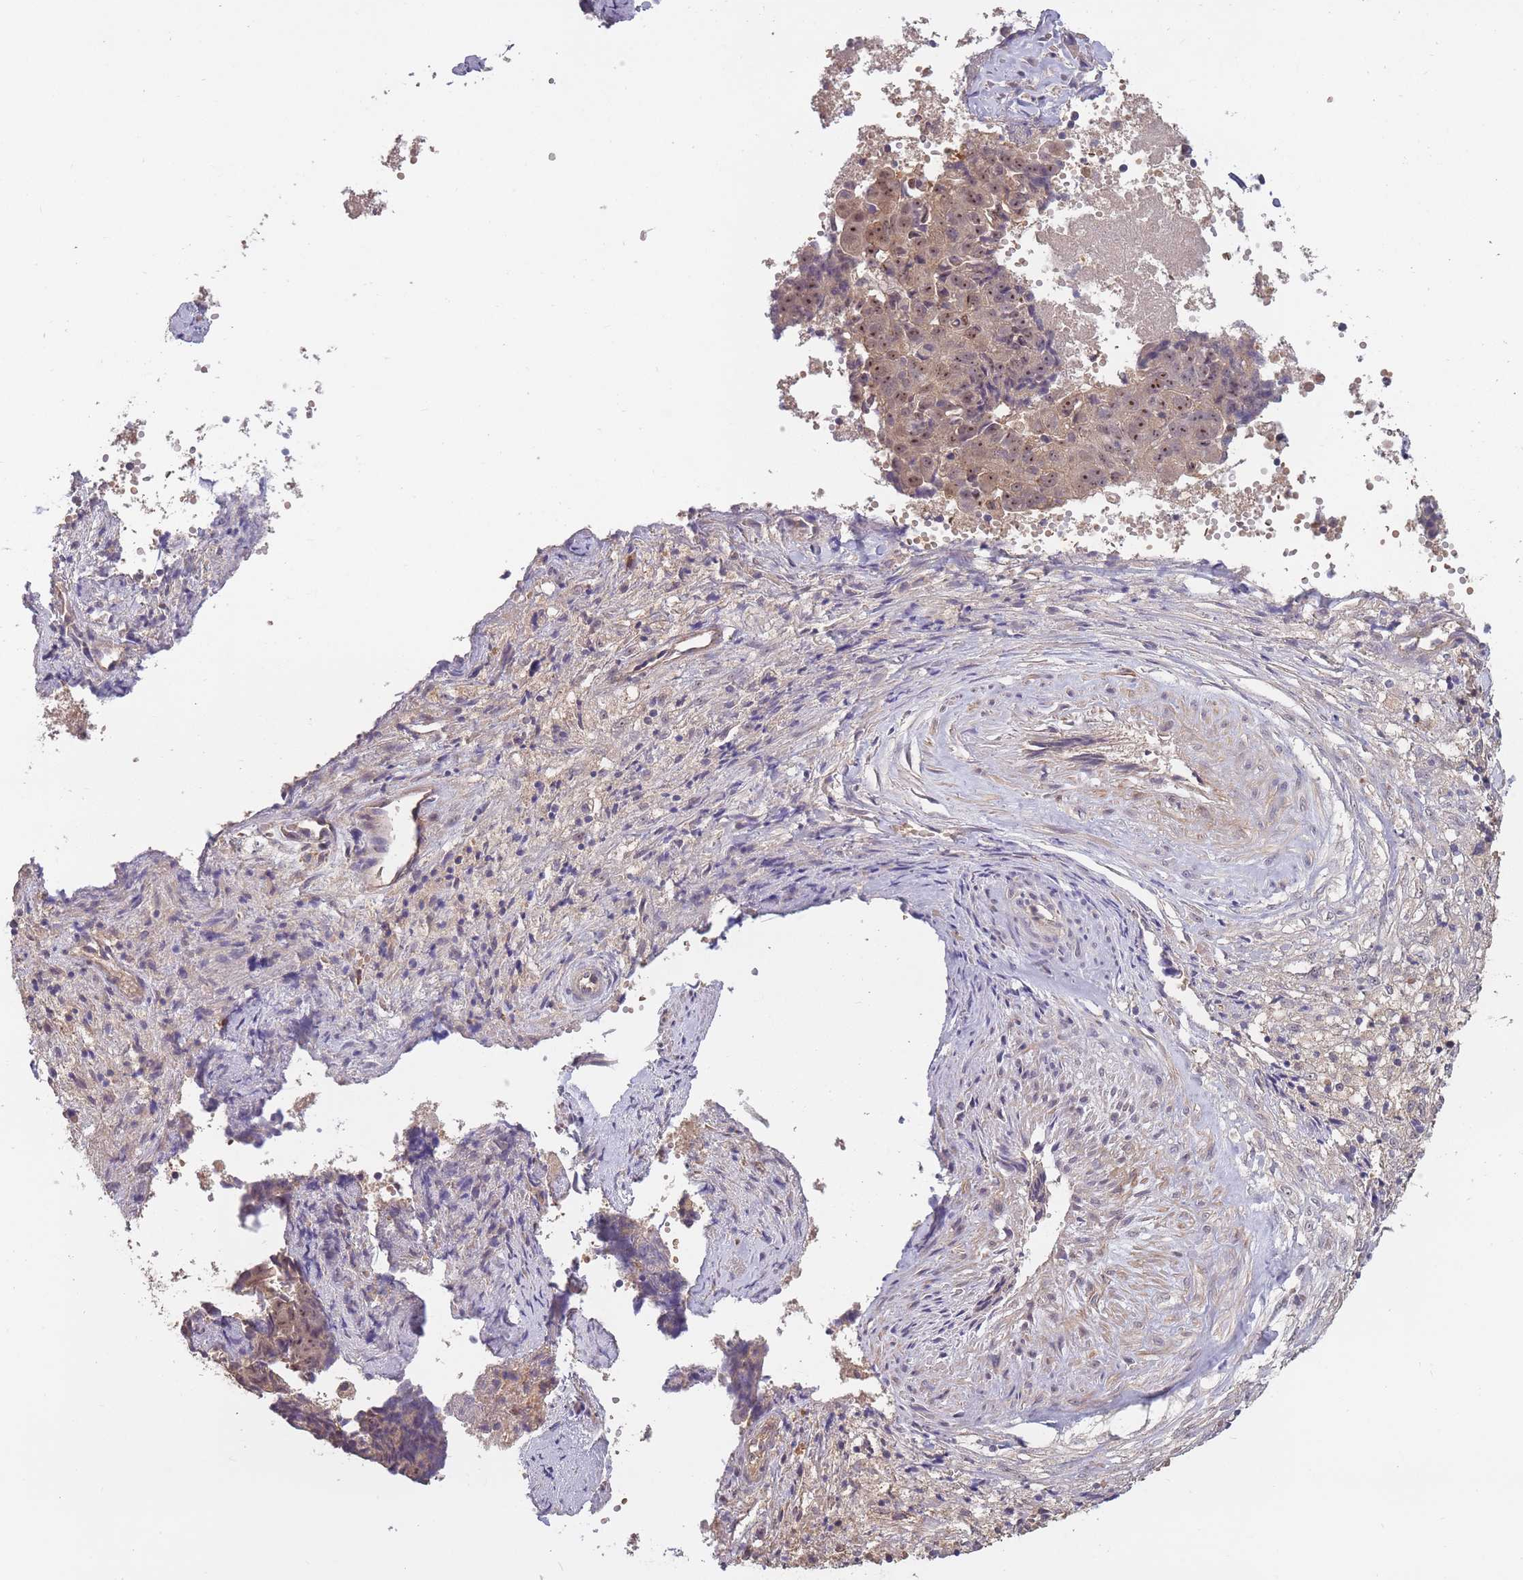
{"staining": {"intensity": "weak", "quantity": "<25%", "location": "nuclear"}, "tissue": "ovarian cancer", "cell_type": "Tumor cells", "image_type": "cancer", "snomed": [{"axis": "morphology", "description": "Carcinoma, endometroid"}, {"axis": "topography", "description": "Ovary"}], "caption": "Image shows no protein positivity in tumor cells of ovarian cancer (endometroid carcinoma) tissue.", "gene": "KIAA1755", "patient": {"sex": "female", "age": 42}}